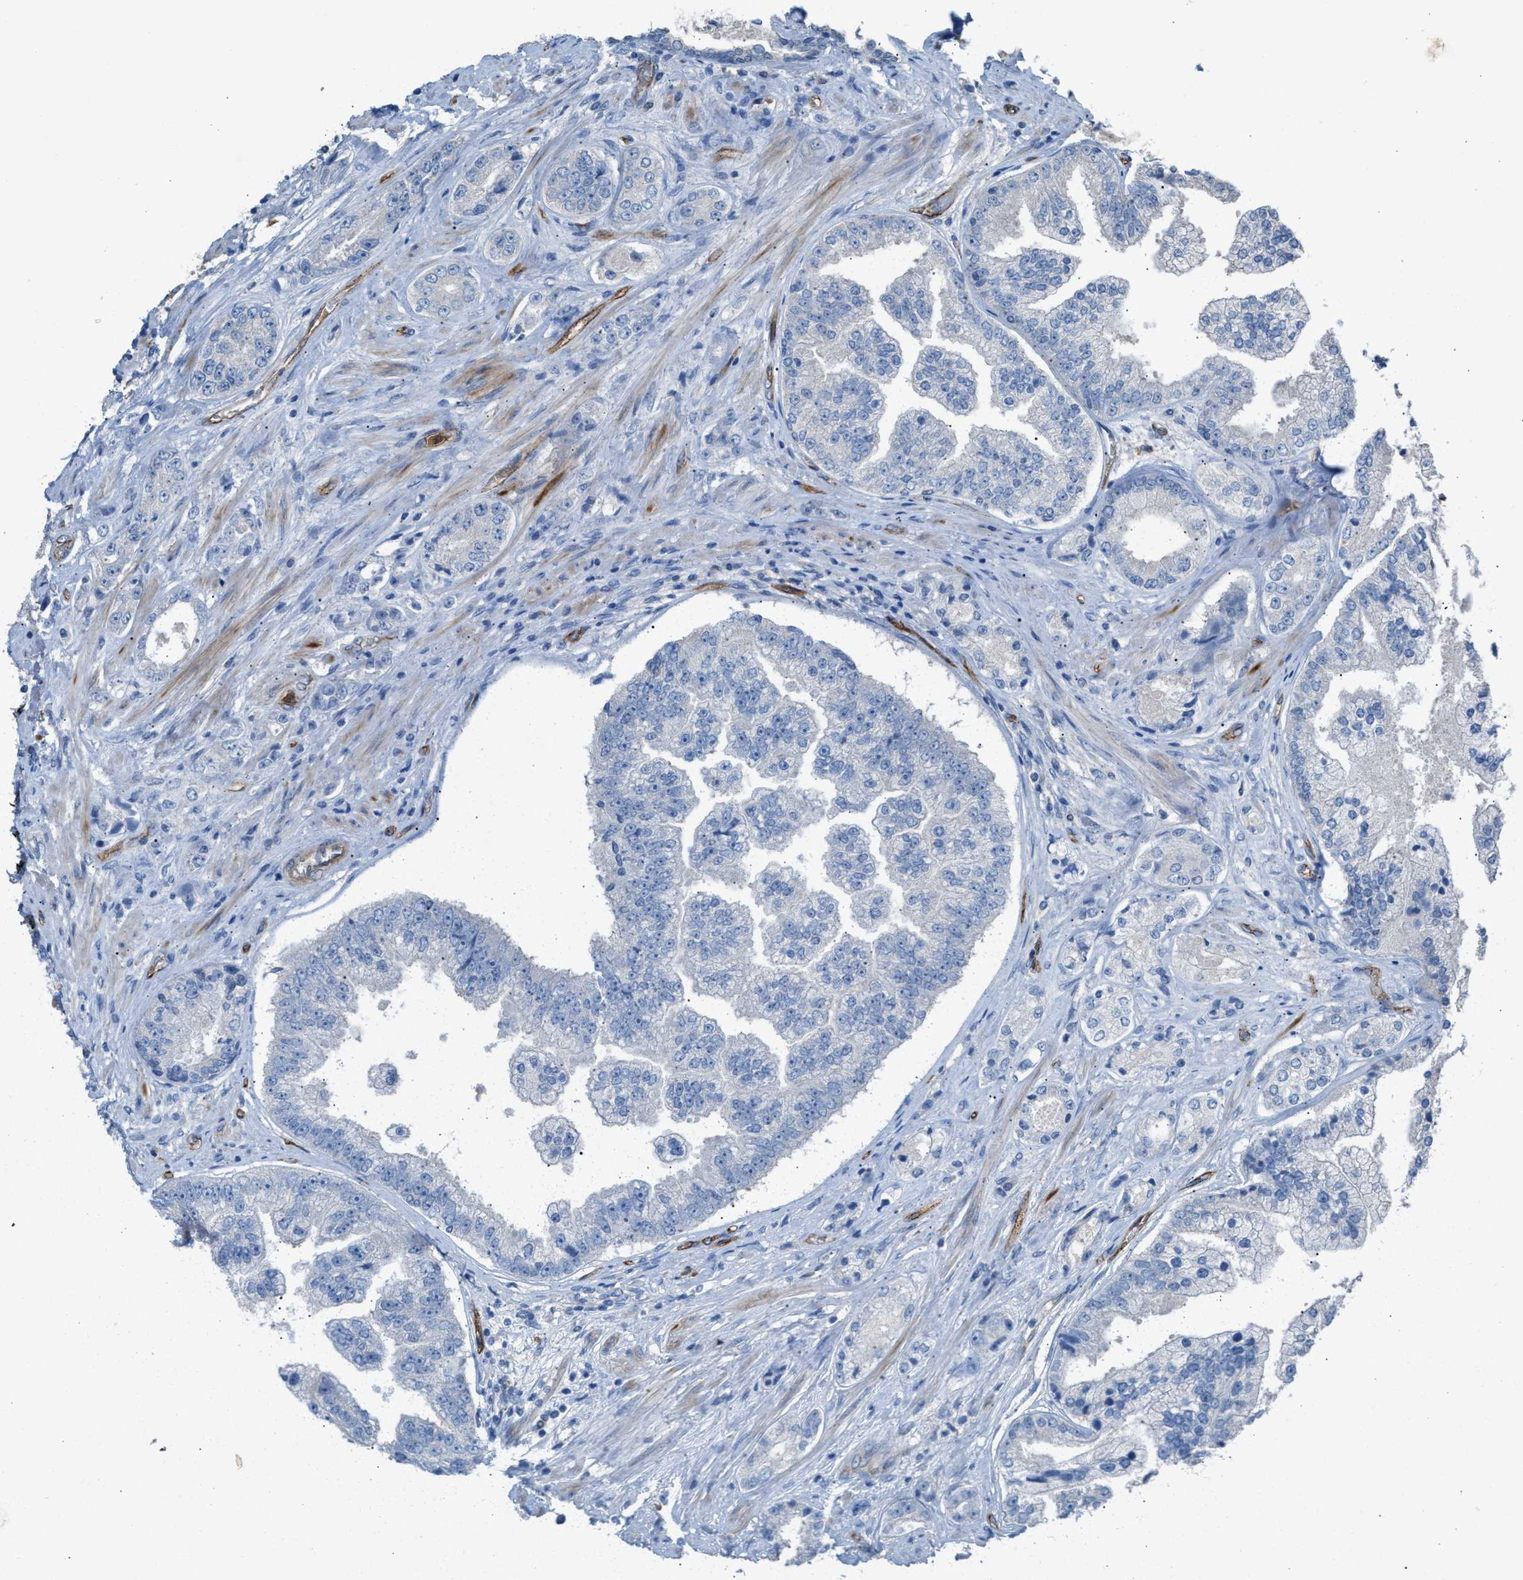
{"staining": {"intensity": "negative", "quantity": "none", "location": "none"}, "tissue": "prostate cancer", "cell_type": "Tumor cells", "image_type": "cancer", "snomed": [{"axis": "morphology", "description": "Adenocarcinoma, High grade"}, {"axis": "topography", "description": "Prostate"}], "caption": "IHC micrograph of prostate cancer stained for a protein (brown), which demonstrates no staining in tumor cells. The staining was performed using DAB to visualize the protein expression in brown, while the nuclei were stained in blue with hematoxylin (Magnification: 20x).", "gene": "DYSF", "patient": {"sex": "male", "age": 61}}